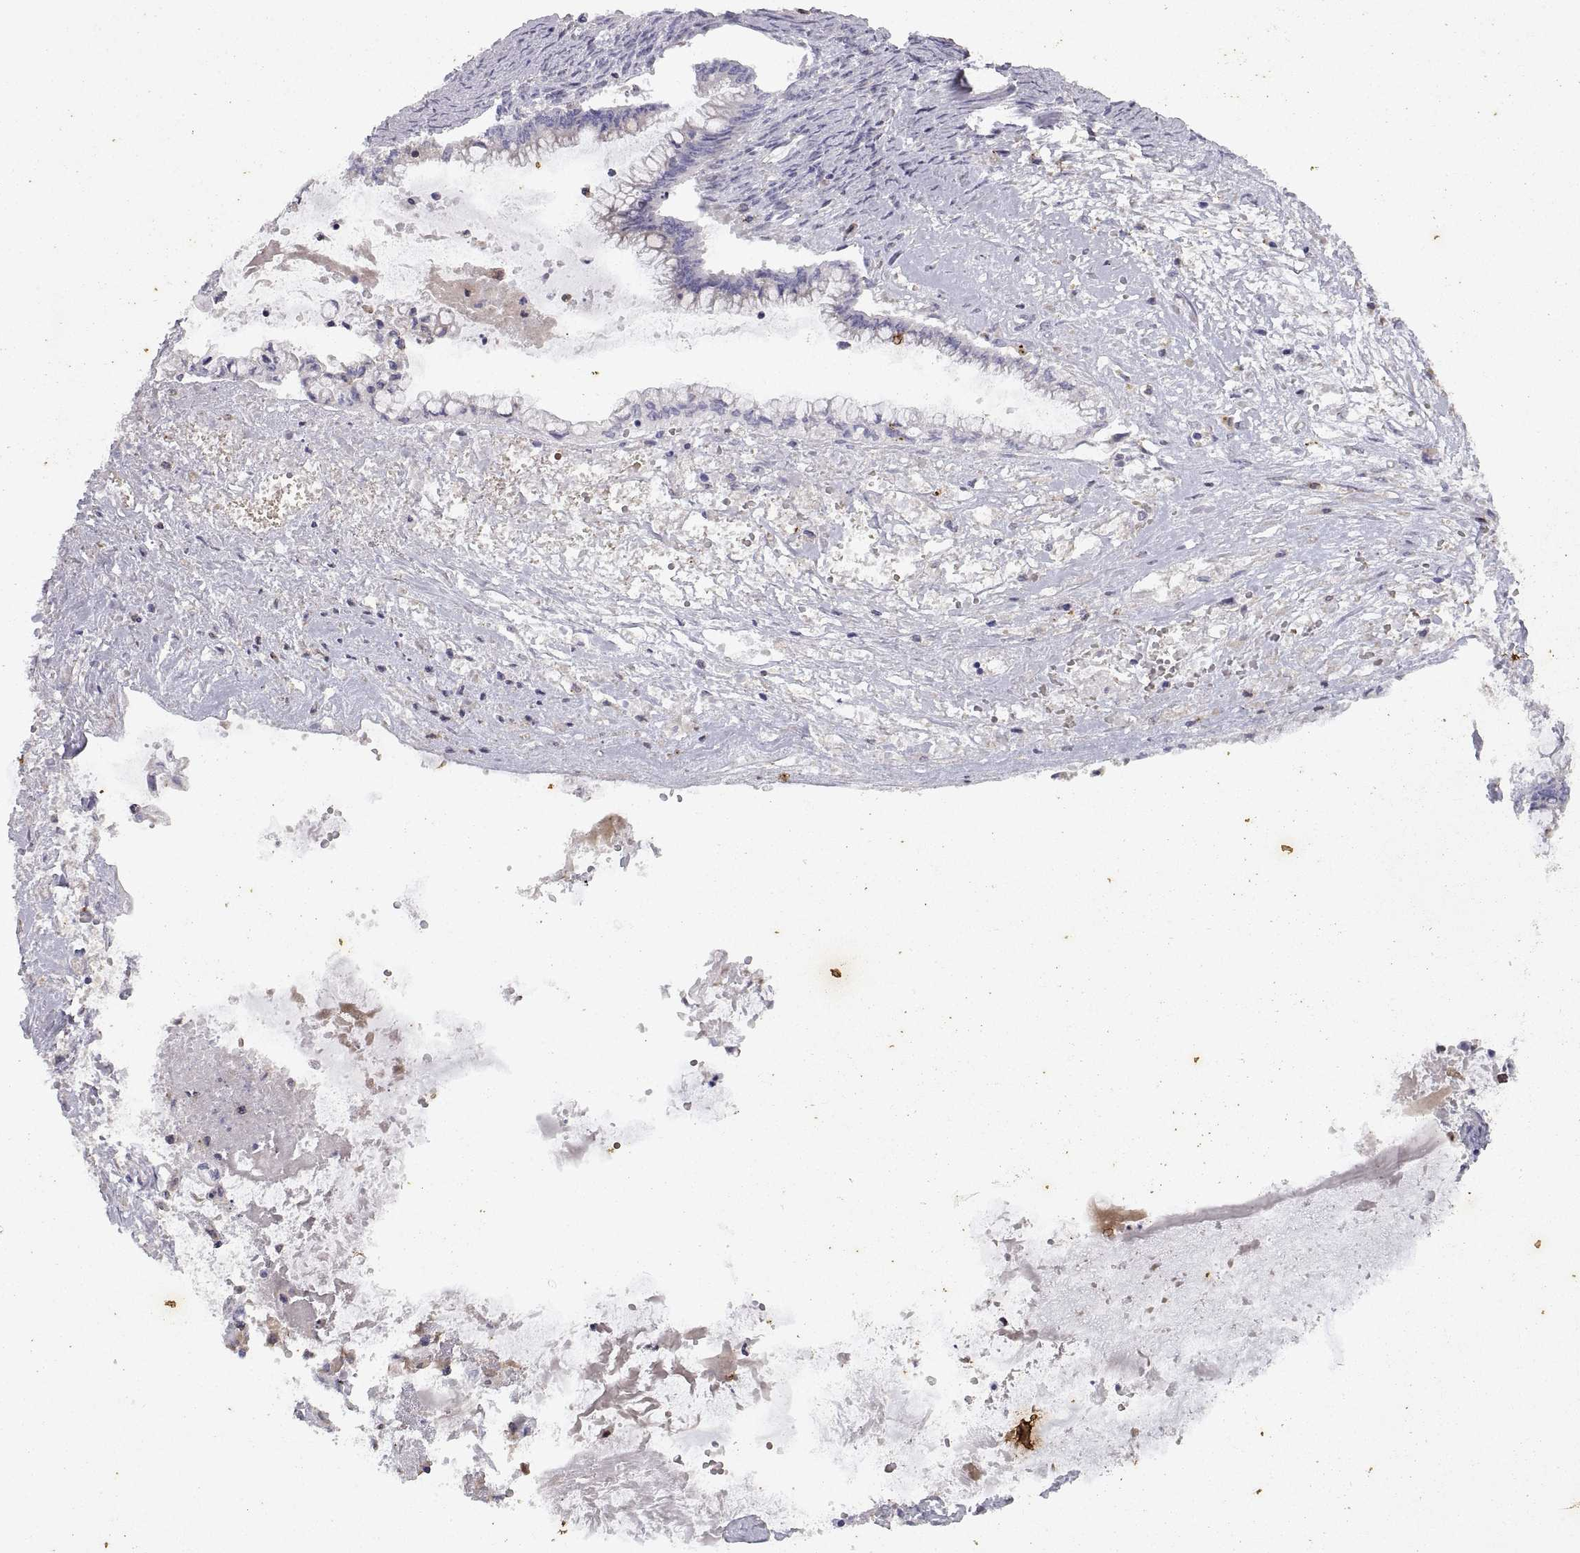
{"staining": {"intensity": "negative", "quantity": "none", "location": "none"}, "tissue": "ovarian cancer", "cell_type": "Tumor cells", "image_type": "cancer", "snomed": [{"axis": "morphology", "description": "Cystadenocarcinoma, mucinous, NOS"}, {"axis": "topography", "description": "Ovary"}], "caption": "This is a image of immunohistochemistry staining of mucinous cystadenocarcinoma (ovarian), which shows no staining in tumor cells.", "gene": "DOK3", "patient": {"sex": "female", "age": 67}}